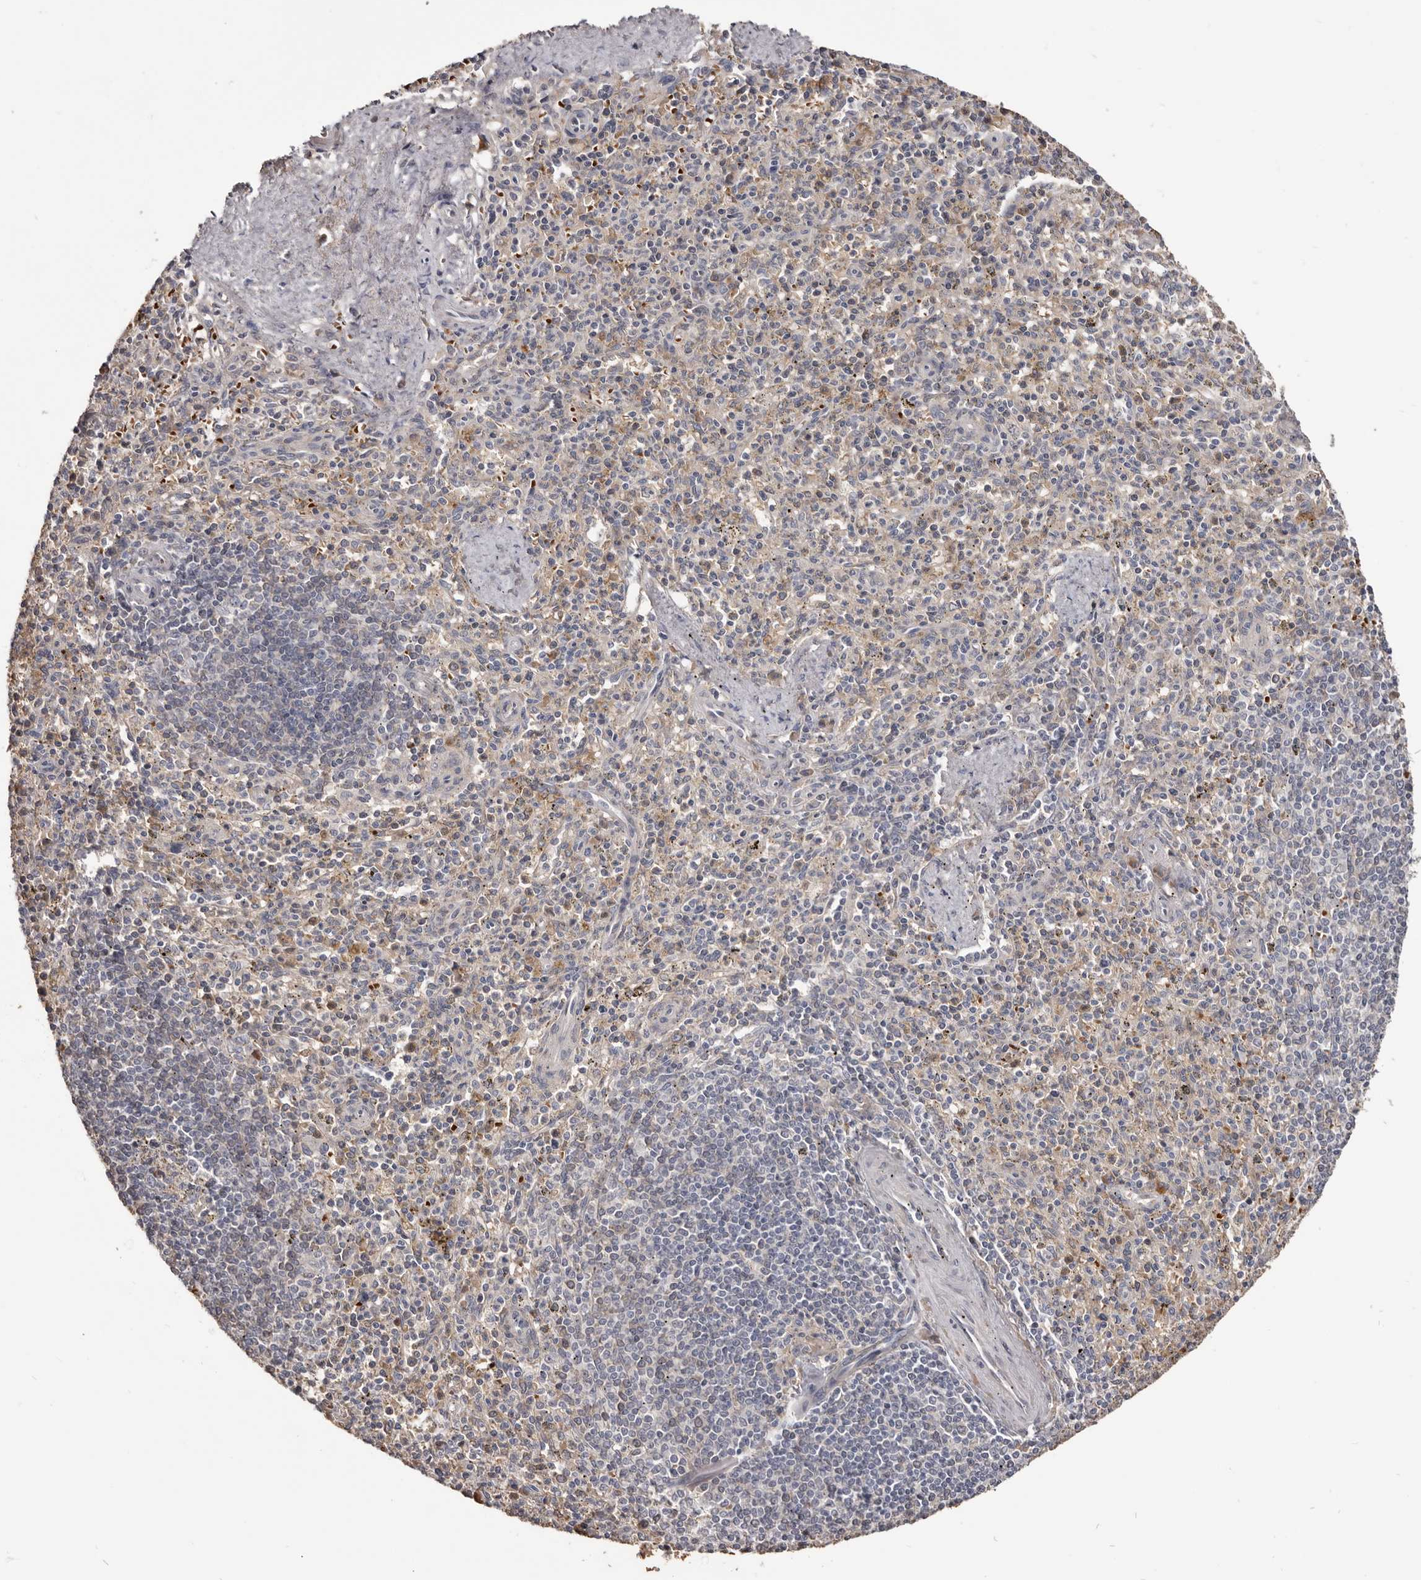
{"staining": {"intensity": "weak", "quantity": "<25%", "location": "cytoplasmic/membranous"}, "tissue": "spleen", "cell_type": "Cells in red pulp", "image_type": "normal", "snomed": [{"axis": "morphology", "description": "Normal tissue, NOS"}, {"axis": "topography", "description": "Spleen"}], "caption": "This is a image of IHC staining of normal spleen, which shows no expression in cells in red pulp. (Stains: DAB IHC with hematoxylin counter stain, Microscopy: brightfield microscopy at high magnification).", "gene": "NENF", "patient": {"sex": "male", "age": 72}}